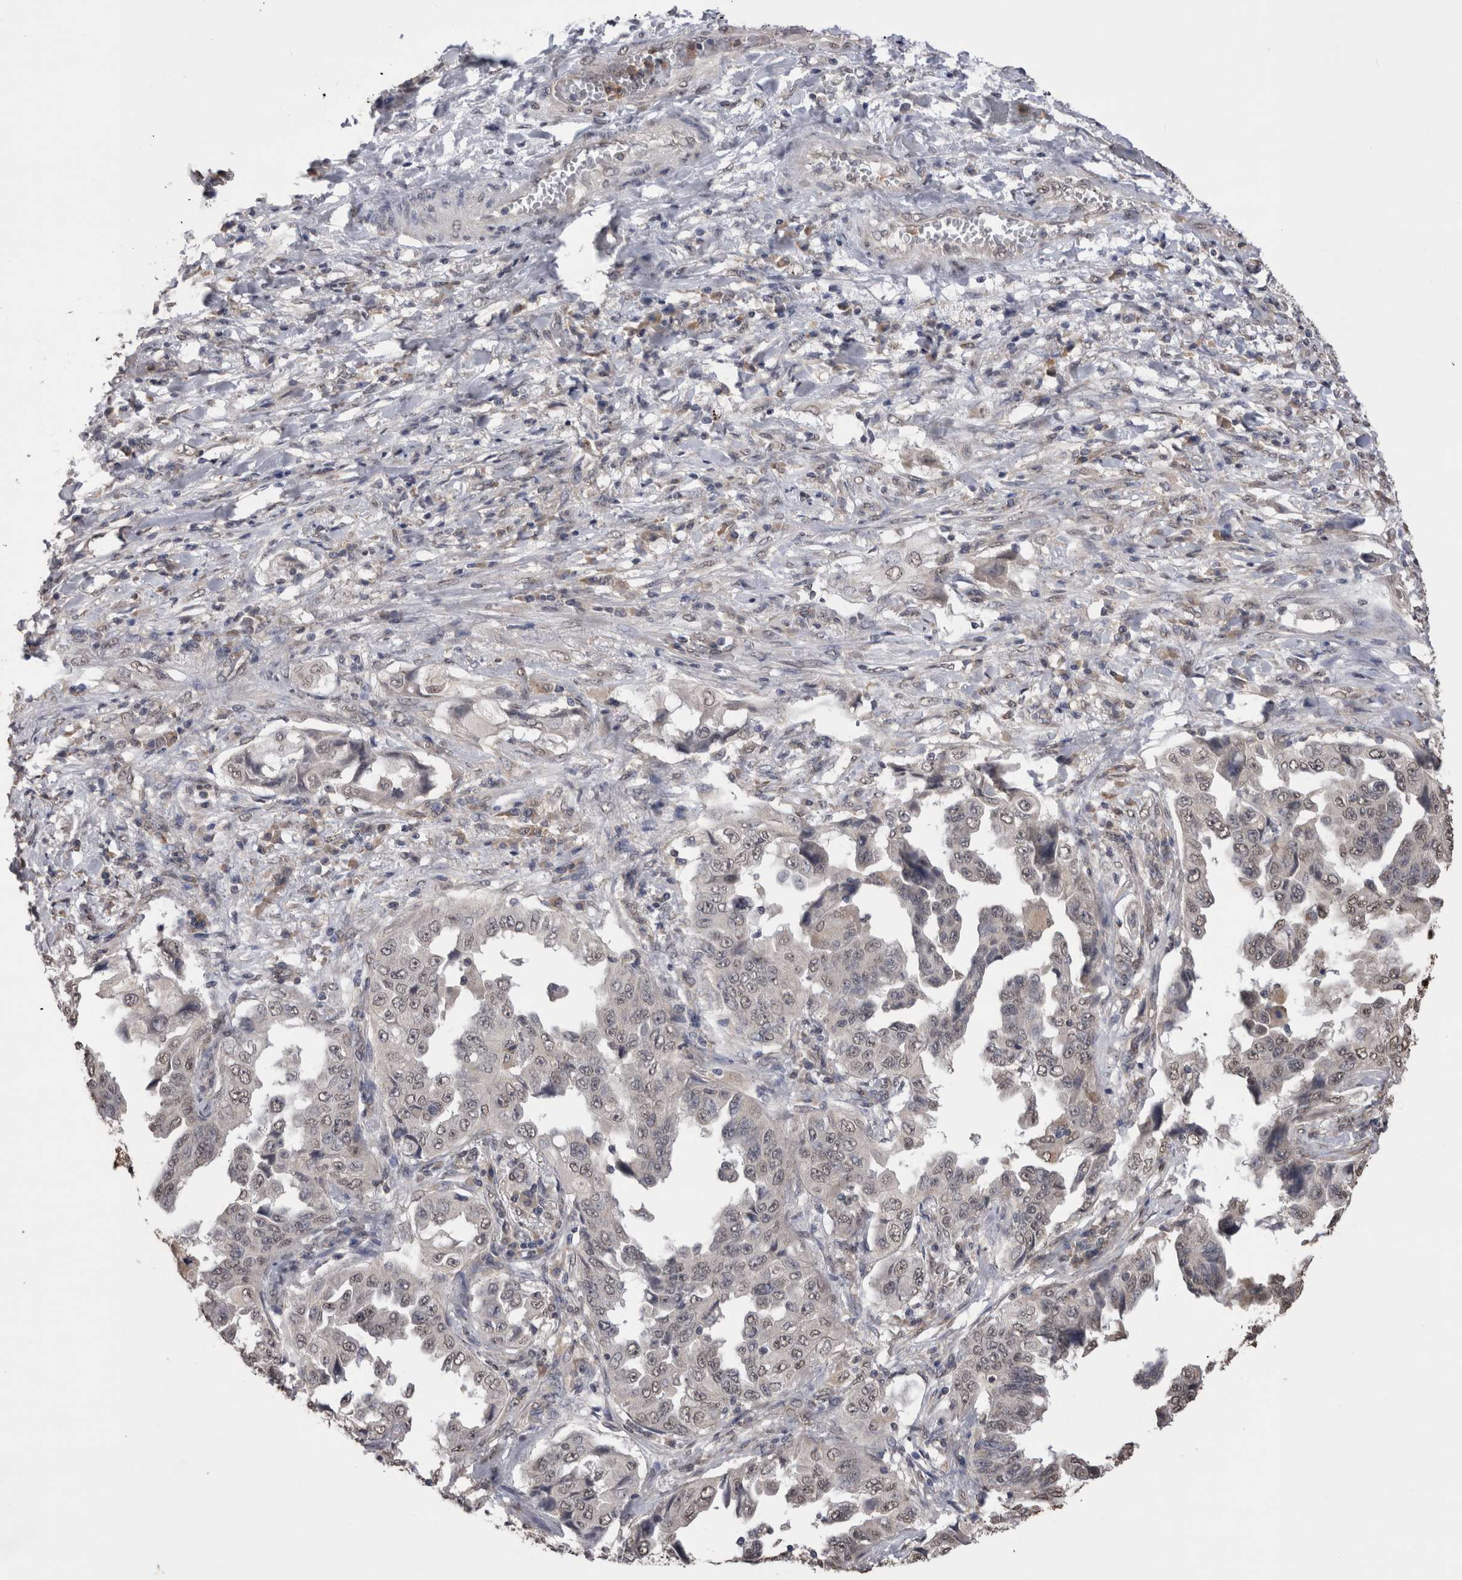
{"staining": {"intensity": "negative", "quantity": "none", "location": "none"}, "tissue": "lung cancer", "cell_type": "Tumor cells", "image_type": "cancer", "snomed": [{"axis": "morphology", "description": "Adenocarcinoma, NOS"}, {"axis": "topography", "description": "Lung"}], "caption": "A high-resolution image shows immunohistochemistry staining of lung cancer, which reveals no significant positivity in tumor cells. (DAB IHC with hematoxylin counter stain).", "gene": "GRK5", "patient": {"sex": "female", "age": 51}}